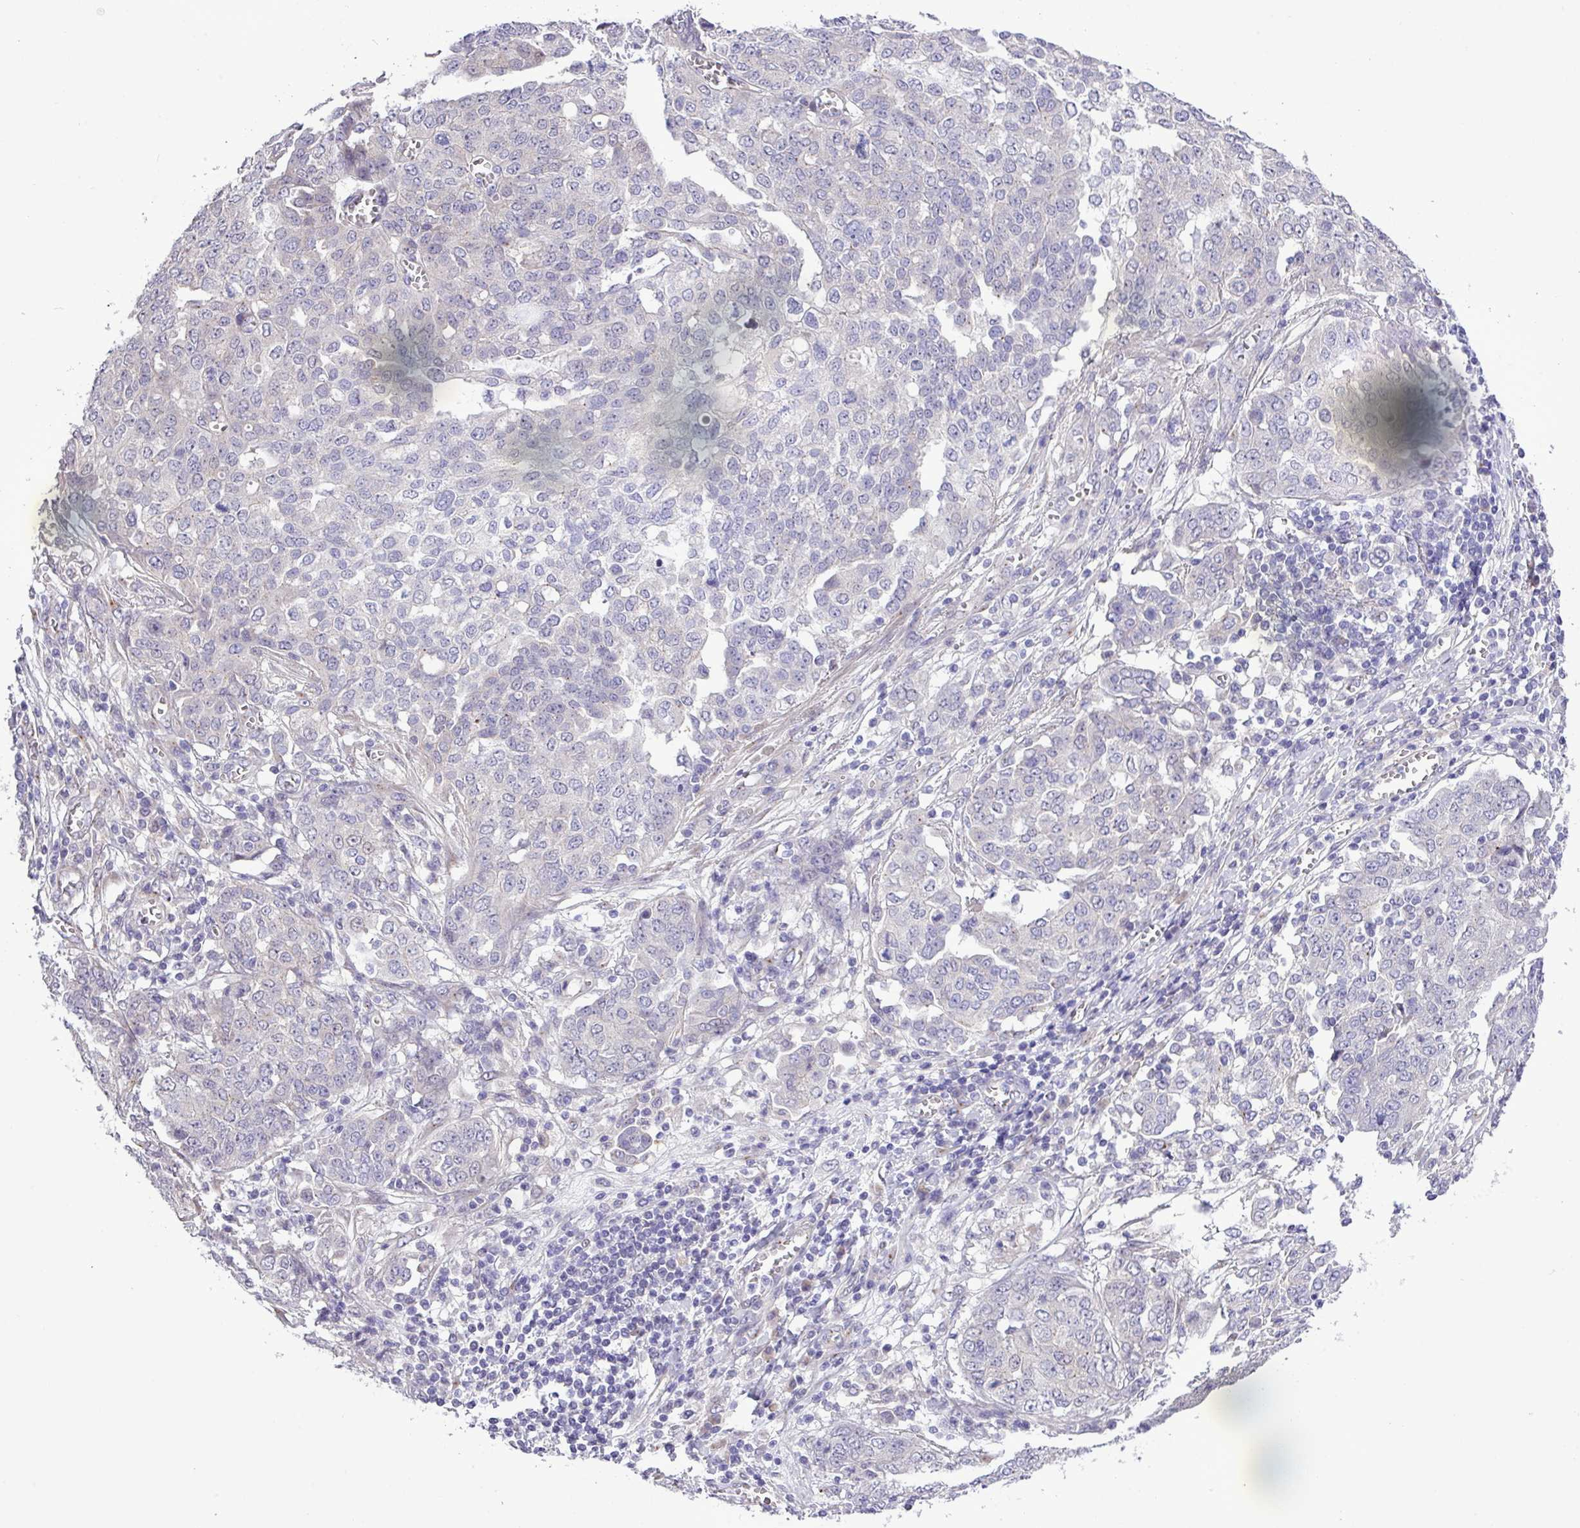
{"staining": {"intensity": "negative", "quantity": "none", "location": "none"}, "tissue": "ovarian cancer", "cell_type": "Tumor cells", "image_type": "cancer", "snomed": [{"axis": "morphology", "description": "Cystadenocarcinoma, serous, NOS"}, {"axis": "topography", "description": "Soft tissue"}, {"axis": "topography", "description": "Ovary"}], "caption": "Immunohistochemistry (IHC) photomicrograph of neoplastic tissue: human ovarian cancer stained with DAB (3,3'-diaminobenzidine) demonstrates no significant protein positivity in tumor cells.", "gene": "SPINK8", "patient": {"sex": "female", "age": 57}}